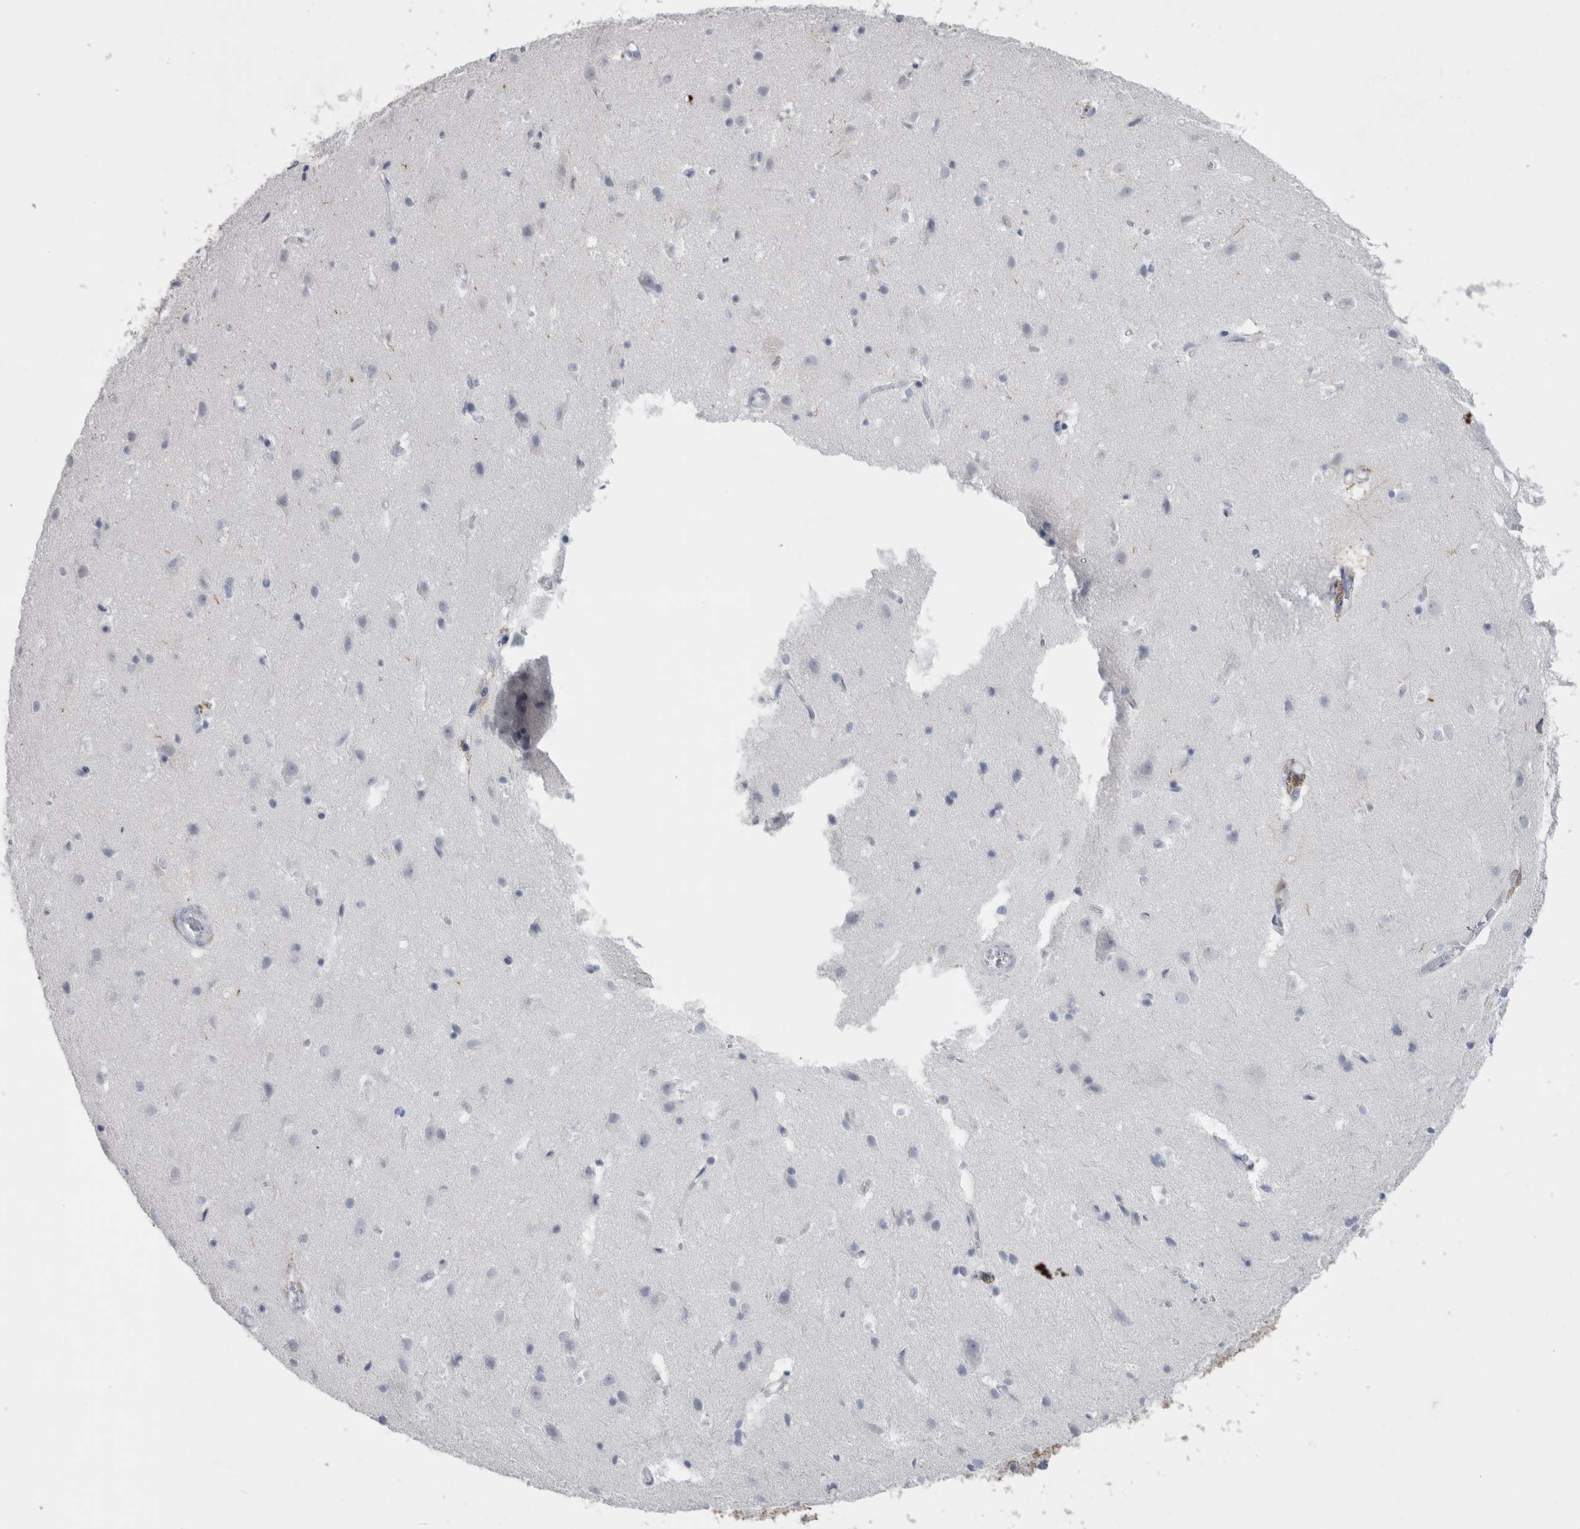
{"staining": {"intensity": "negative", "quantity": "none", "location": "none"}, "tissue": "cerebral cortex", "cell_type": "Endothelial cells", "image_type": "normal", "snomed": [{"axis": "morphology", "description": "Normal tissue, NOS"}, {"axis": "topography", "description": "Cerebral cortex"}], "caption": "Photomicrograph shows no protein positivity in endothelial cells of normal cerebral cortex. The staining is performed using DAB (3,3'-diaminobenzidine) brown chromogen with nuclei counter-stained in using hematoxylin.", "gene": "PTH", "patient": {"sex": "male", "age": 54}}